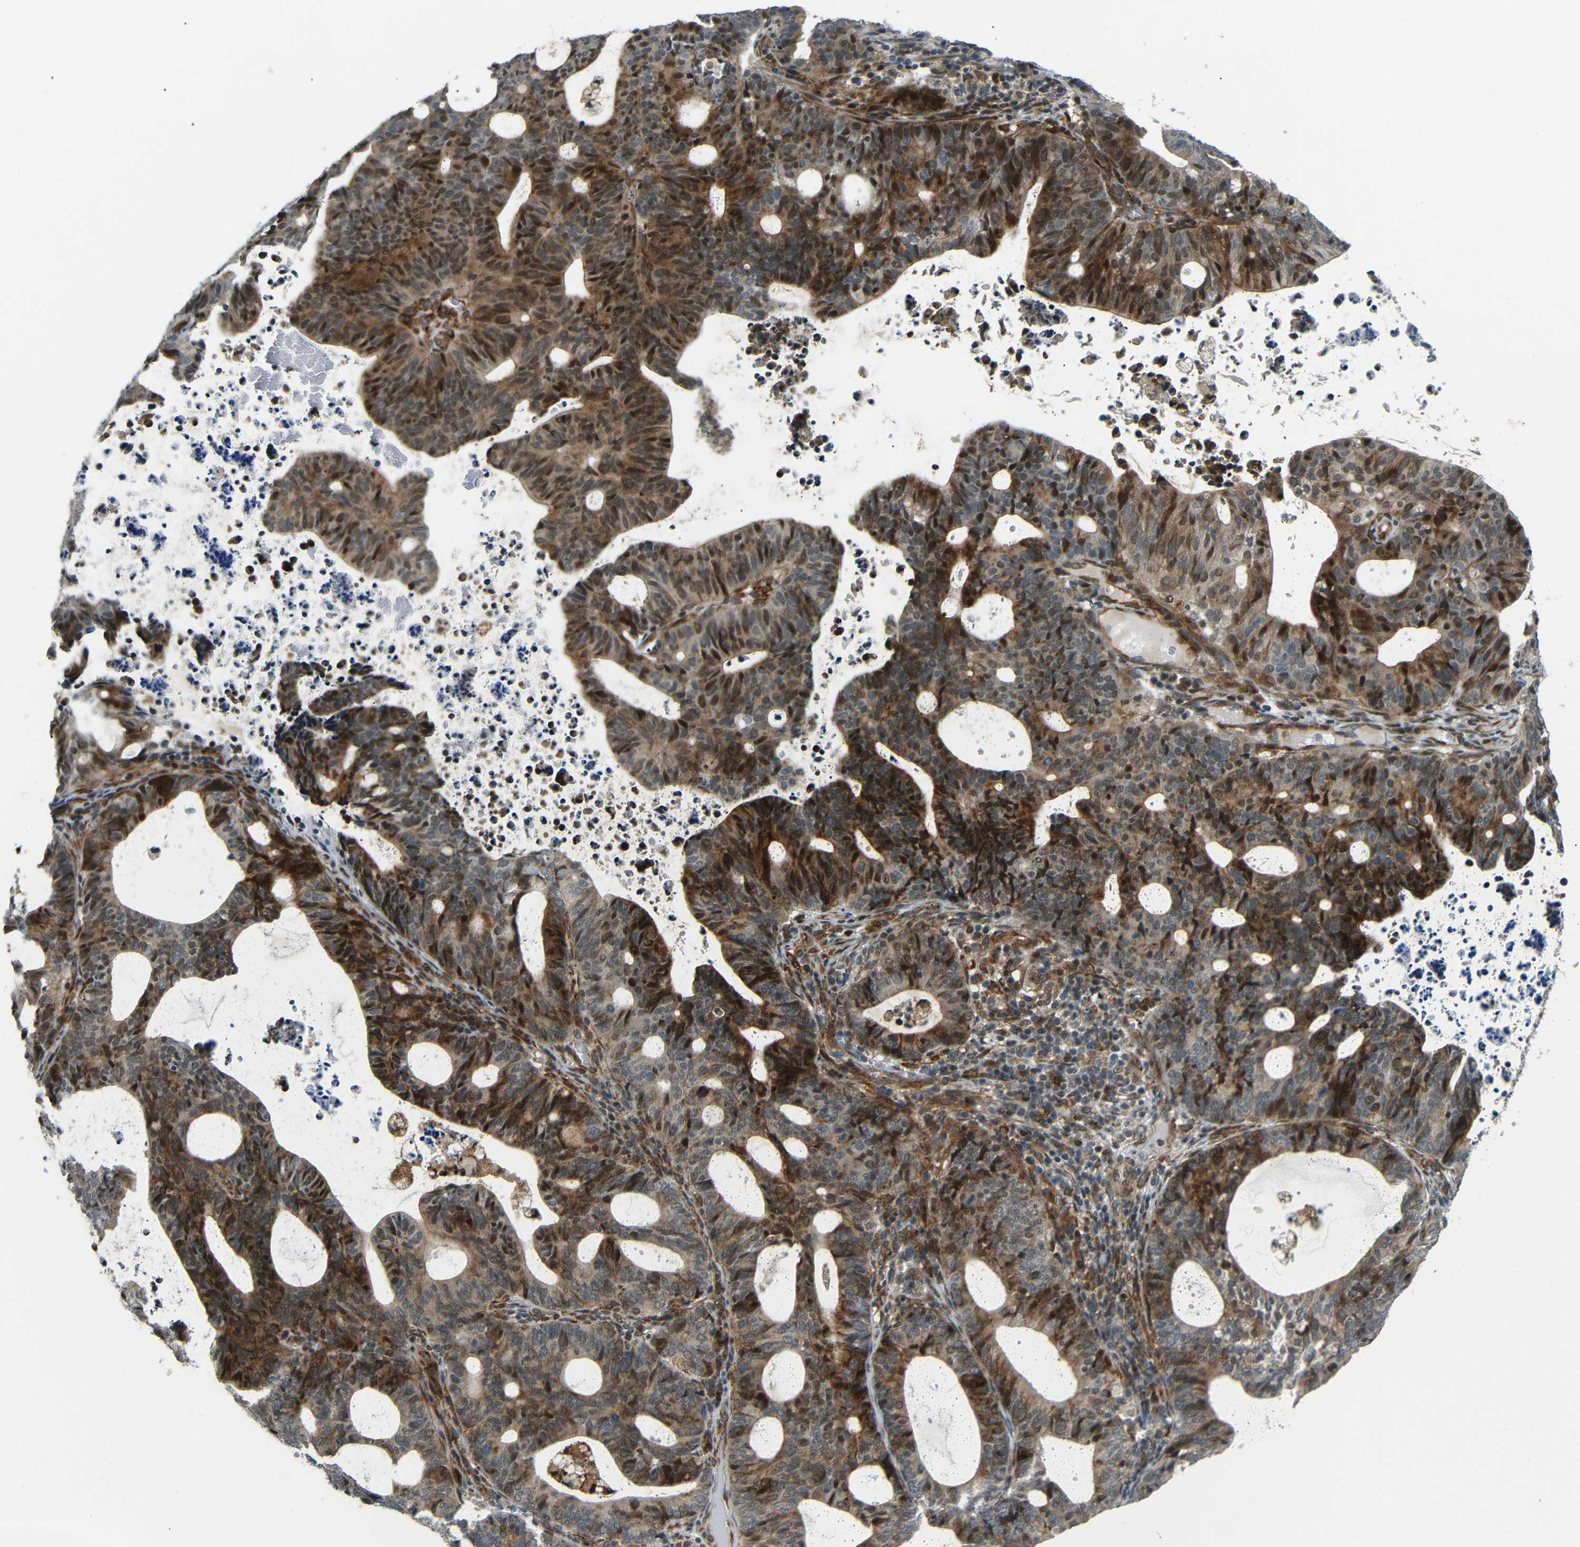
{"staining": {"intensity": "strong", "quantity": ">75%", "location": "cytoplasmic/membranous,nuclear"}, "tissue": "endometrial cancer", "cell_type": "Tumor cells", "image_type": "cancer", "snomed": [{"axis": "morphology", "description": "Adenocarcinoma, NOS"}, {"axis": "topography", "description": "Uterus"}], "caption": "A photomicrograph showing strong cytoplasmic/membranous and nuclear staining in about >75% of tumor cells in adenocarcinoma (endometrial), as visualized by brown immunohistochemical staining.", "gene": "SYDE1", "patient": {"sex": "female", "age": 83}}